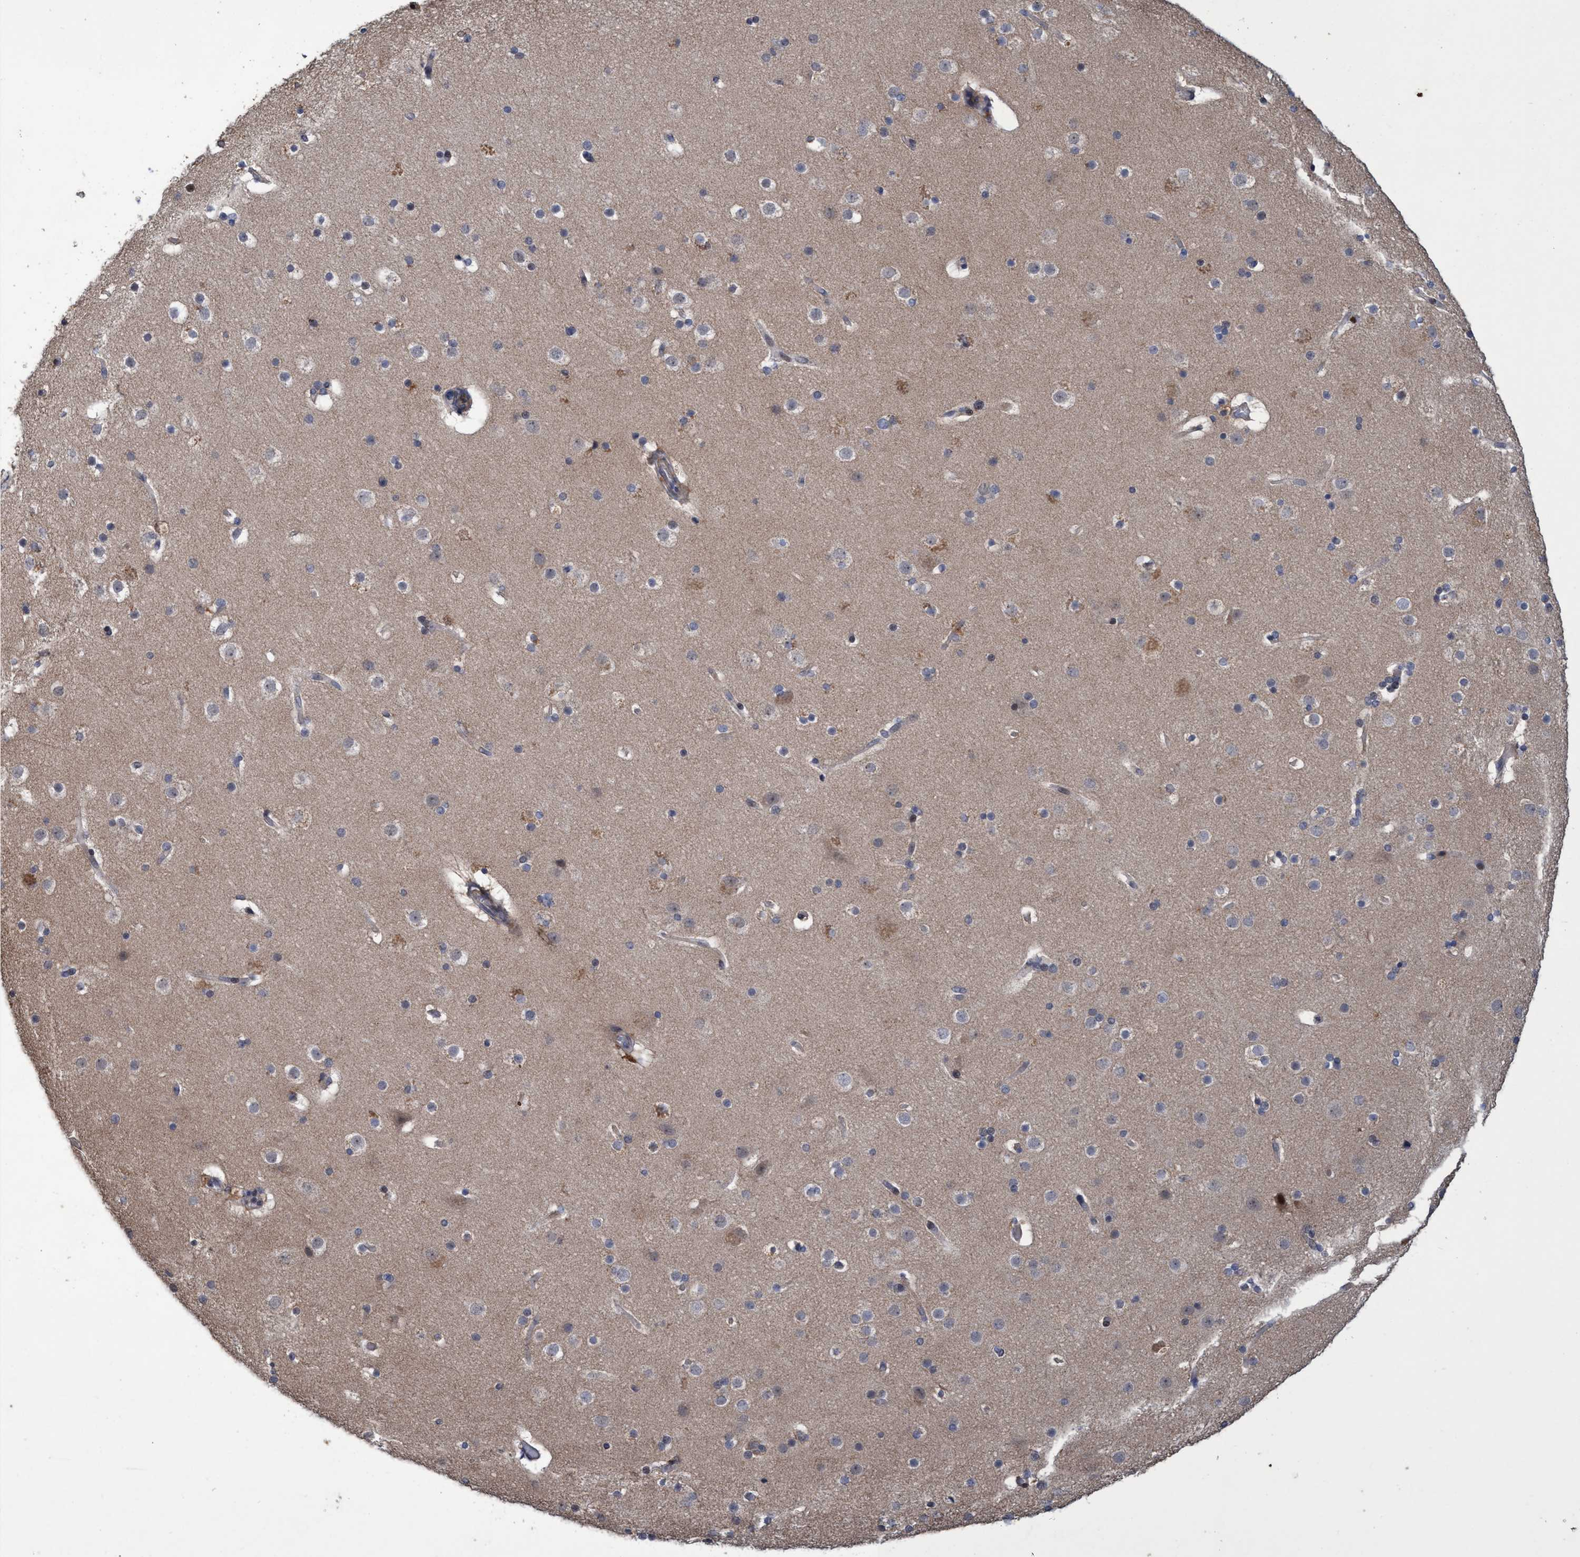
{"staining": {"intensity": "weak", "quantity": "25%-75%", "location": "cytoplasmic/membranous"}, "tissue": "cerebral cortex", "cell_type": "Endothelial cells", "image_type": "normal", "snomed": [{"axis": "morphology", "description": "Normal tissue, NOS"}, {"axis": "topography", "description": "Cerebral cortex"}], "caption": "Human cerebral cortex stained for a protein (brown) displays weak cytoplasmic/membranous positive positivity in approximately 25%-75% of endothelial cells.", "gene": "ZNF677", "patient": {"sex": "male", "age": 57}}